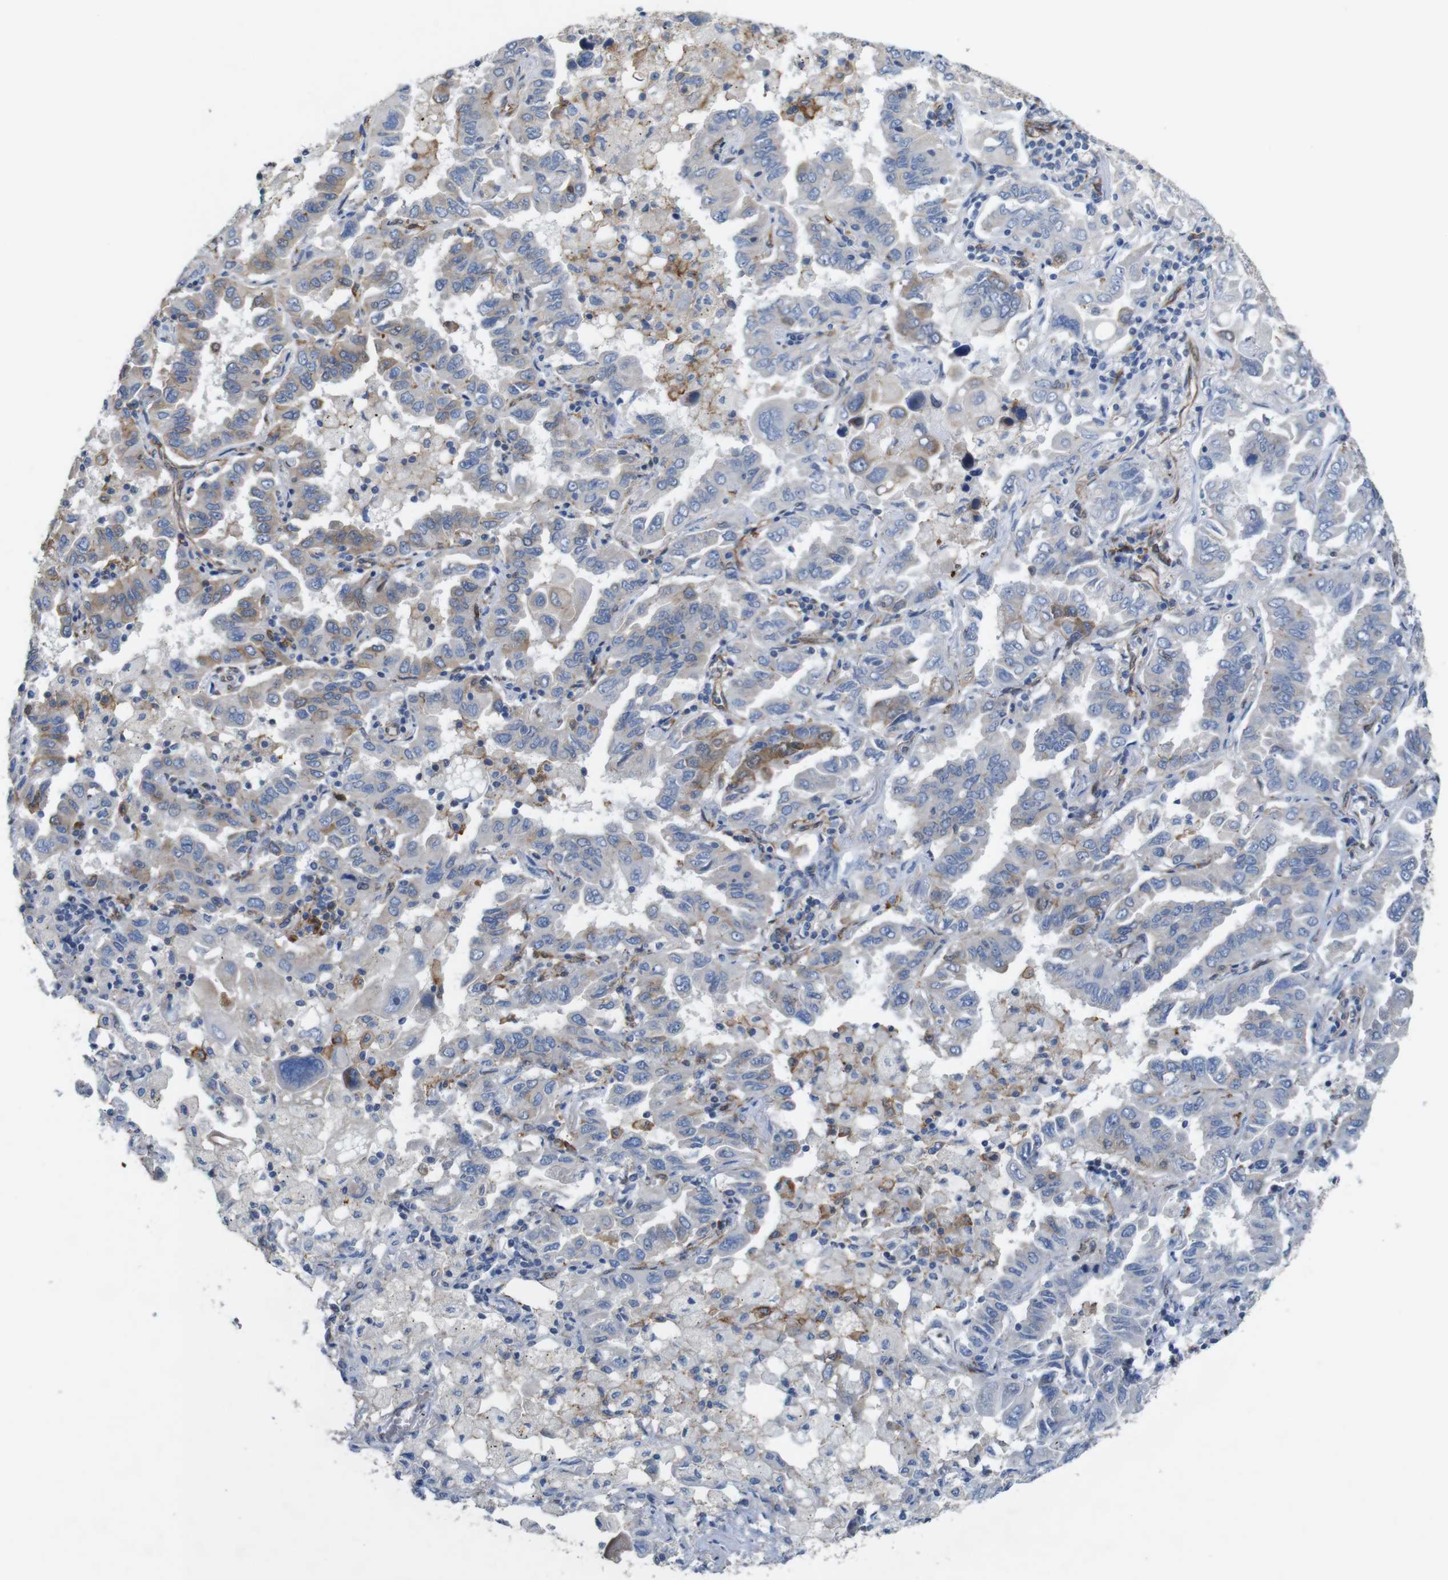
{"staining": {"intensity": "moderate", "quantity": "<25%", "location": "cytoplasmic/membranous"}, "tissue": "lung cancer", "cell_type": "Tumor cells", "image_type": "cancer", "snomed": [{"axis": "morphology", "description": "Adenocarcinoma, NOS"}, {"axis": "topography", "description": "Lung"}], "caption": "This photomicrograph exhibits immunohistochemistry (IHC) staining of human lung cancer (adenocarcinoma), with low moderate cytoplasmic/membranous positivity in about <25% of tumor cells.", "gene": "PTGER4", "patient": {"sex": "male", "age": 64}}